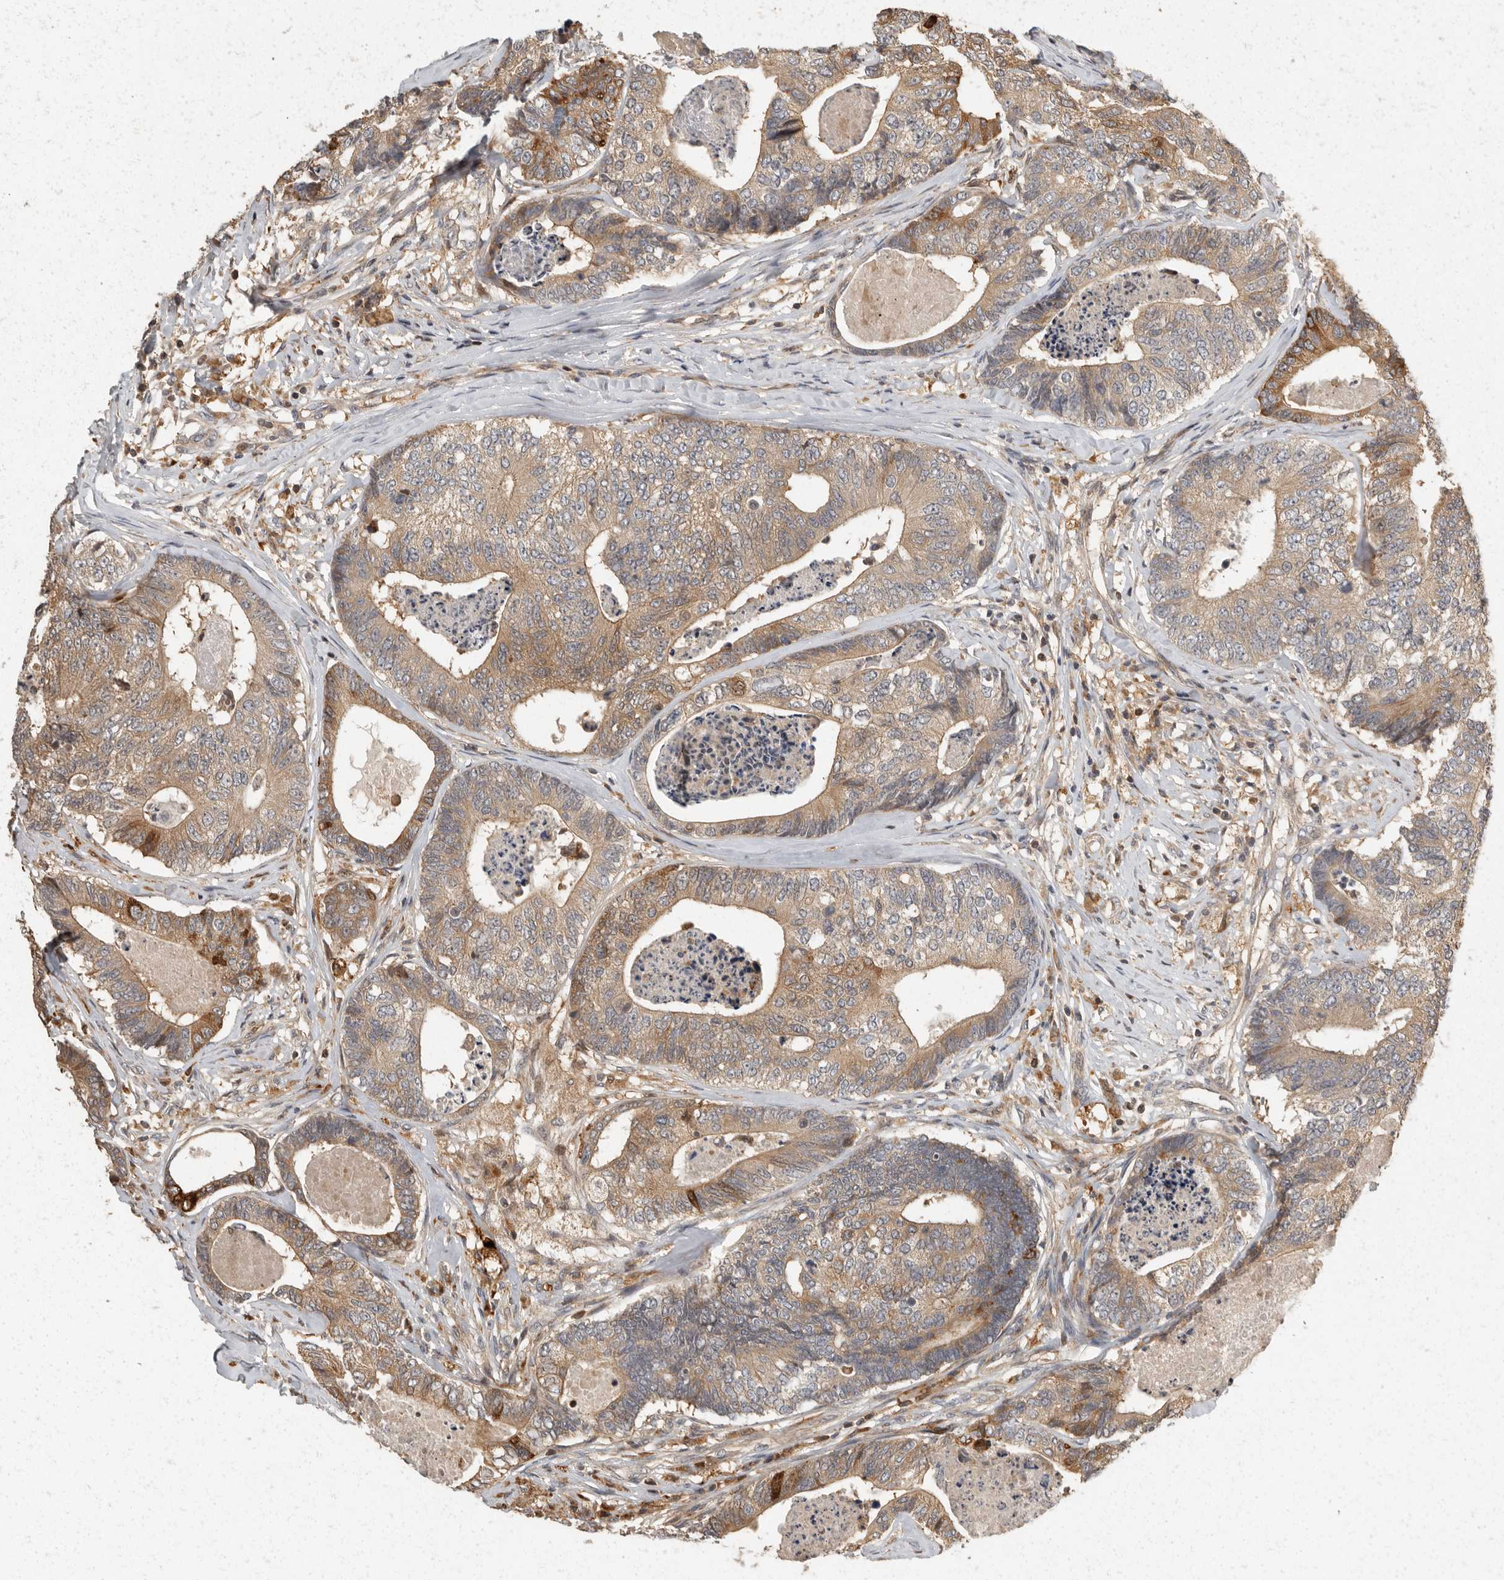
{"staining": {"intensity": "moderate", "quantity": ">75%", "location": "cytoplasmic/membranous"}, "tissue": "colorectal cancer", "cell_type": "Tumor cells", "image_type": "cancer", "snomed": [{"axis": "morphology", "description": "Adenocarcinoma, NOS"}, {"axis": "topography", "description": "Colon"}], "caption": "Moderate cytoplasmic/membranous expression is appreciated in about >75% of tumor cells in colorectal adenocarcinoma.", "gene": "SWT1", "patient": {"sex": "female", "age": 67}}